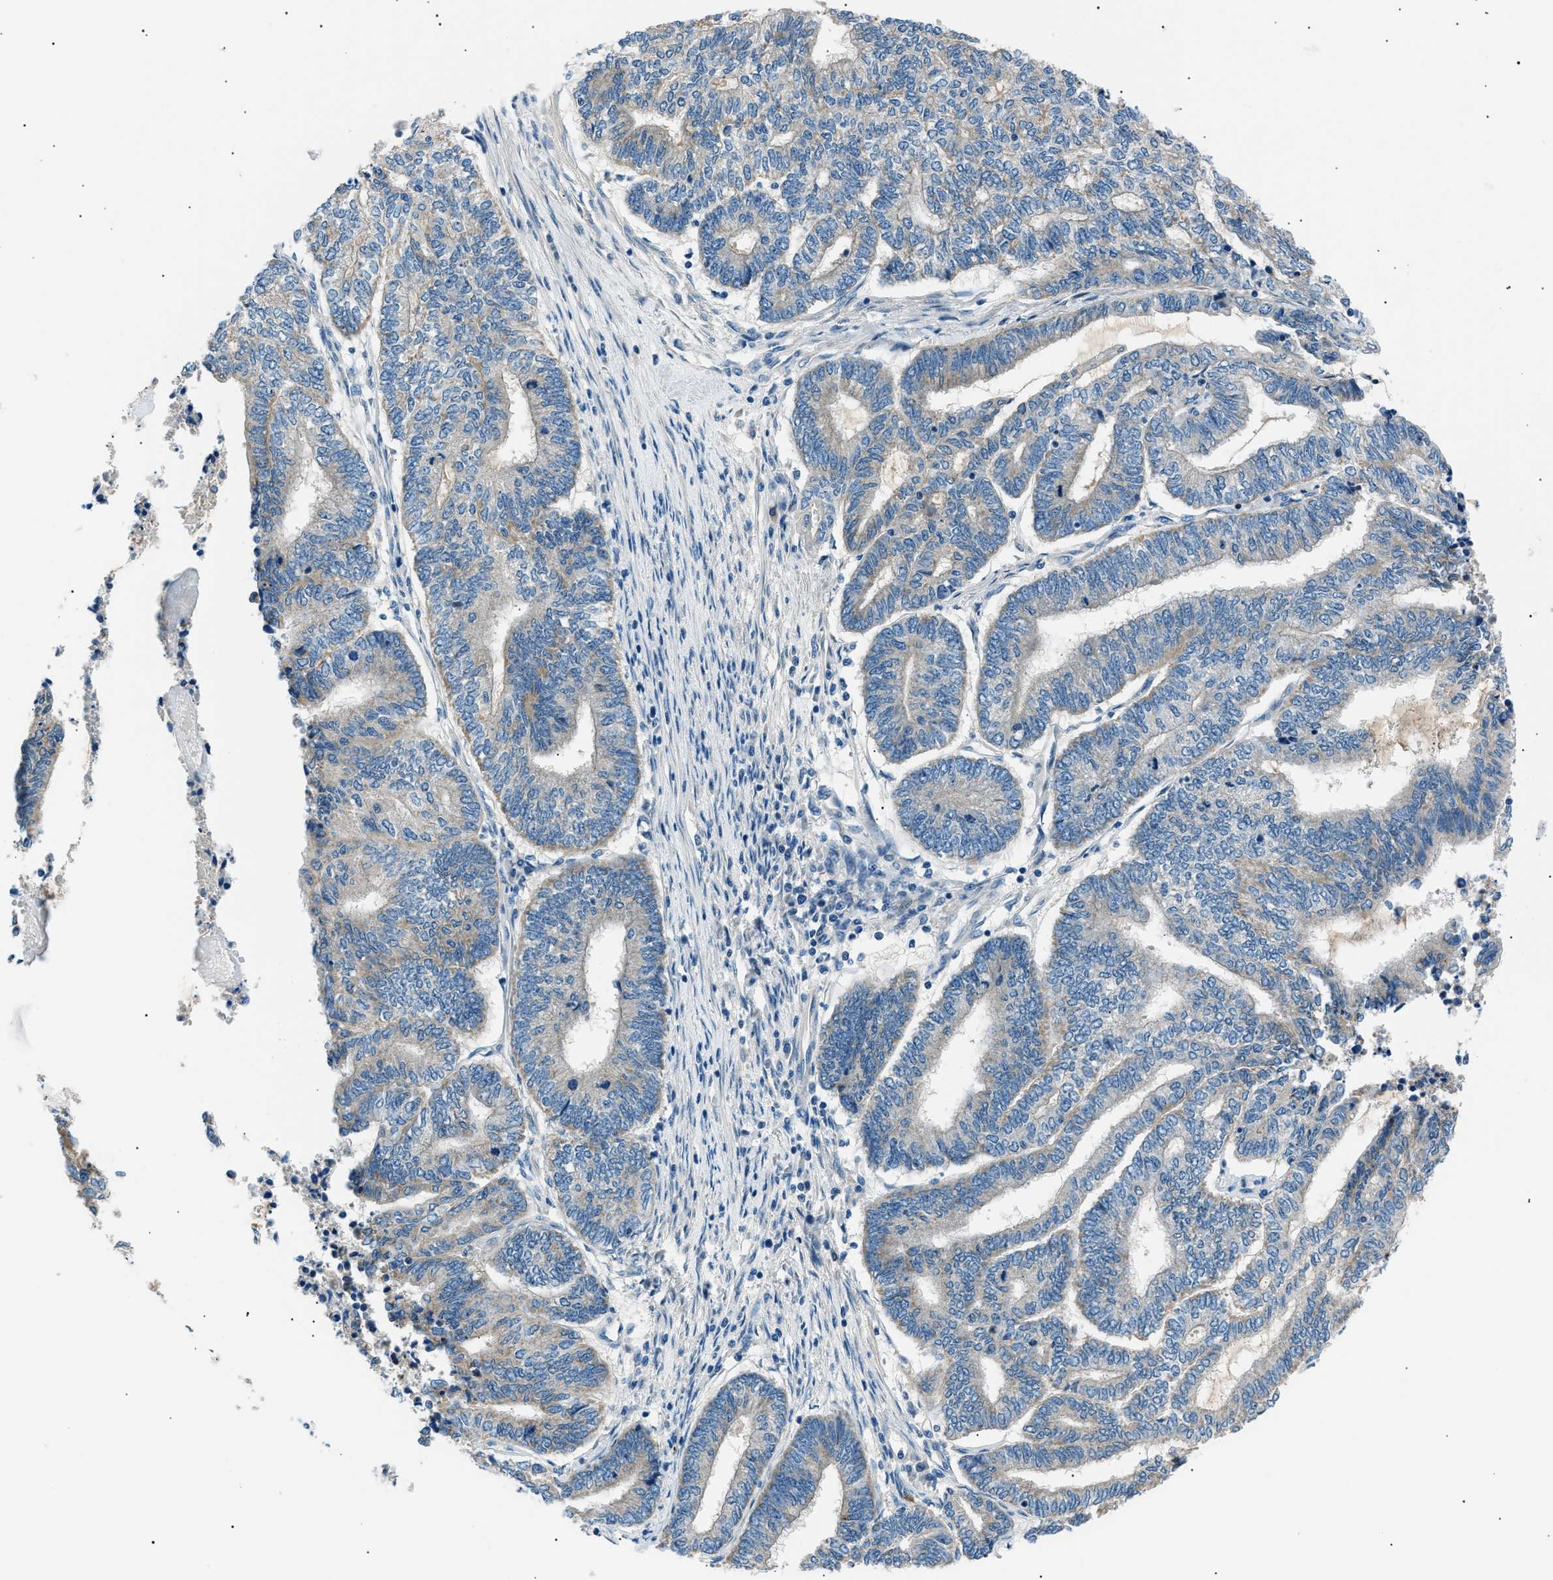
{"staining": {"intensity": "weak", "quantity": "<25%", "location": "cytoplasmic/membranous"}, "tissue": "endometrial cancer", "cell_type": "Tumor cells", "image_type": "cancer", "snomed": [{"axis": "morphology", "description": "Adenocarcinoma, NOS"}, {"axis": "topography", "description": "Uterus"}, {"axis": "topography", "description": "Endometrium"}], "caption": "This is an immunohistochemistry (IHC) micrograph of endometrial cancer. There is no expression in tumor cells.", "gene": "LRRC37B", "patient": {"sex": "female", "age": 70}}